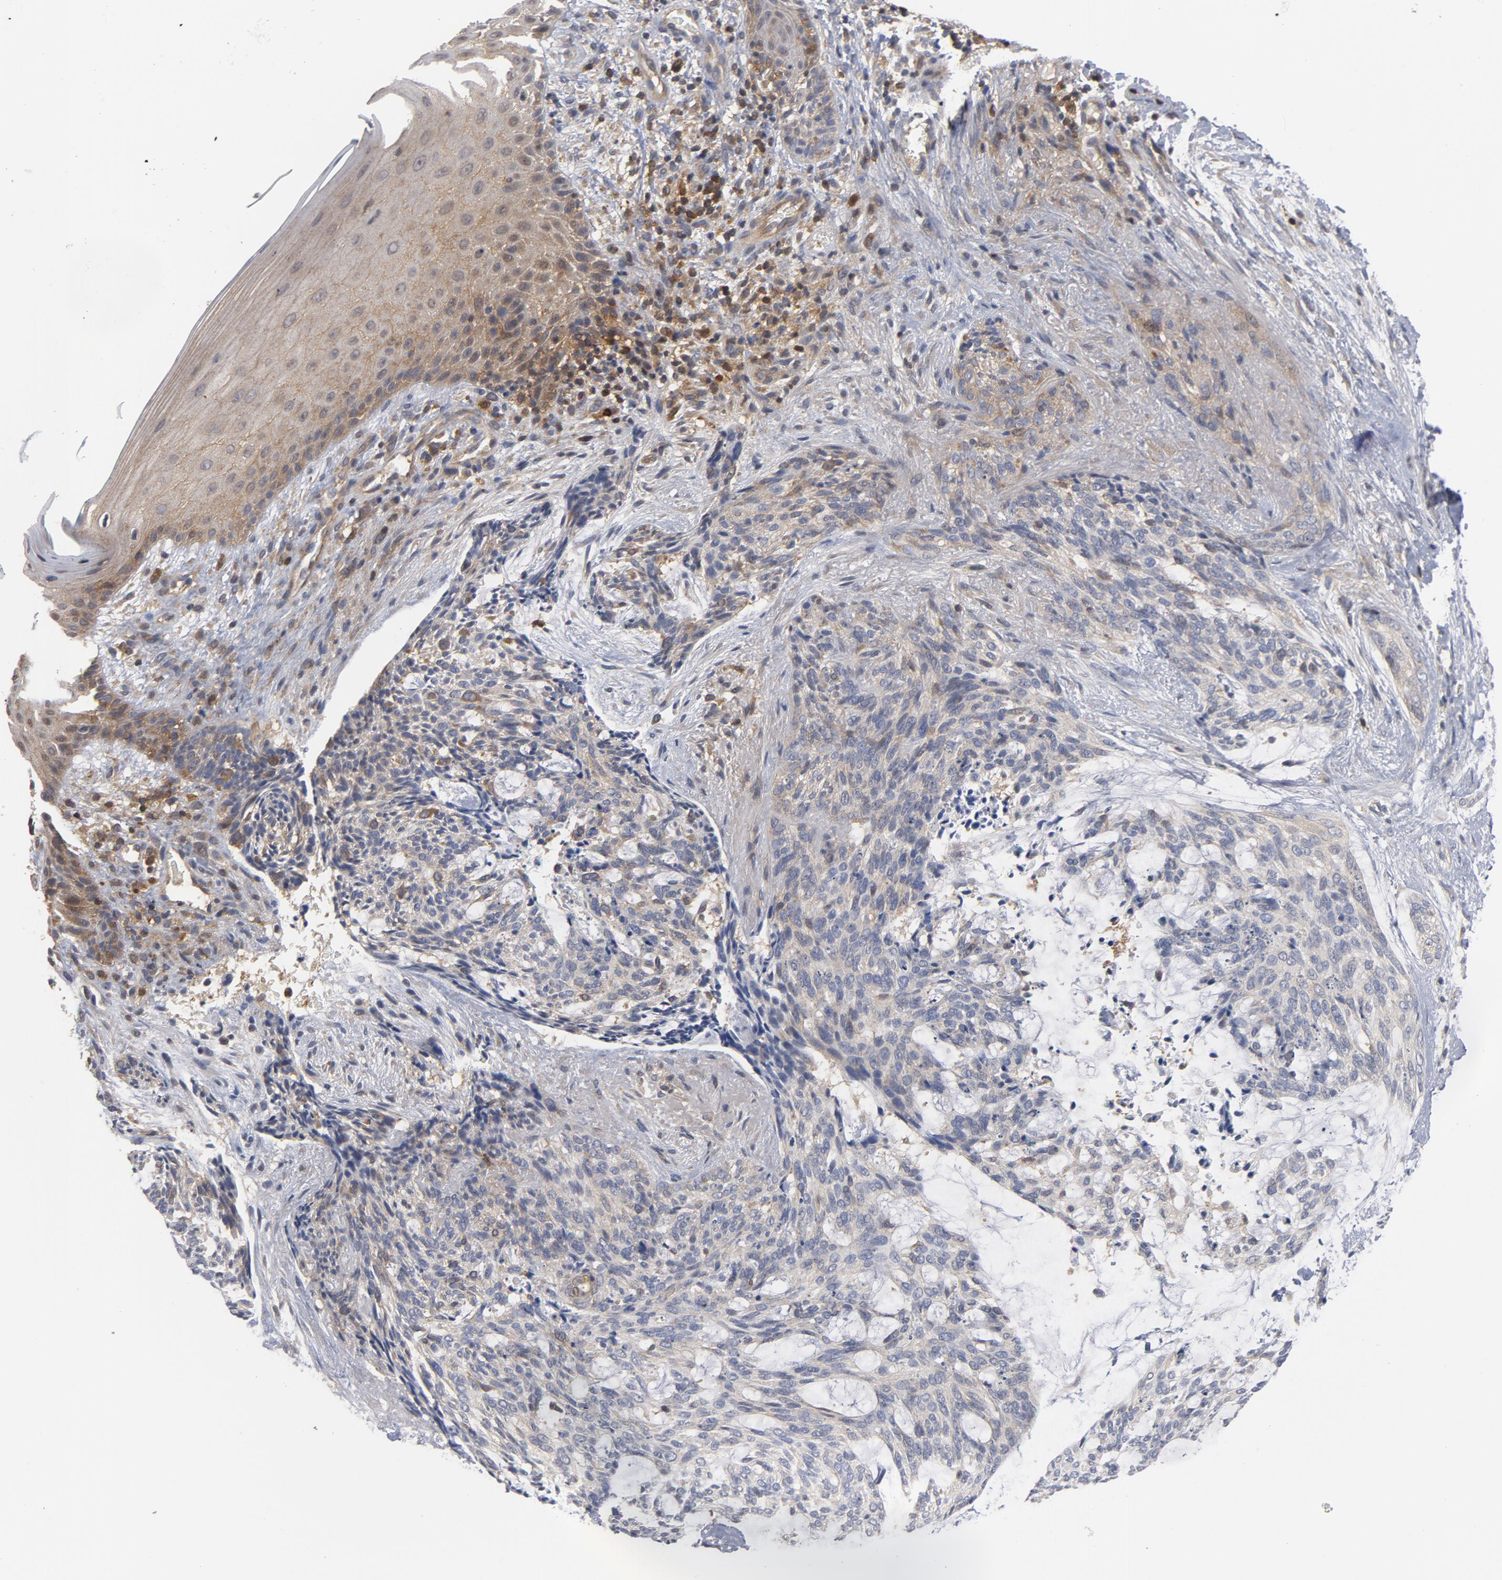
{"staining": {"intensity": "weak", "quantity": "25%-75%", "location": "cytoplasmic/membranous"}, "tissue": "skin cancer", "cell_type": "Tumor cells", "image_type": "cancer", "snomed": [{"axis": "morphology", "description": "Normal tissue, NOS"}, {"axis": "morphology", "description": "Basal cell carcinoma"}, {"axis": "topography", "description": "Skin"}], "caption": "This is an image of IHC staining of skin basal cell carcinoma, which shows weak staining in the cytoplasmic/membranous of tumor cells.", "gene": "TRADD", "patient": {"sex": "female", "age": 71}}